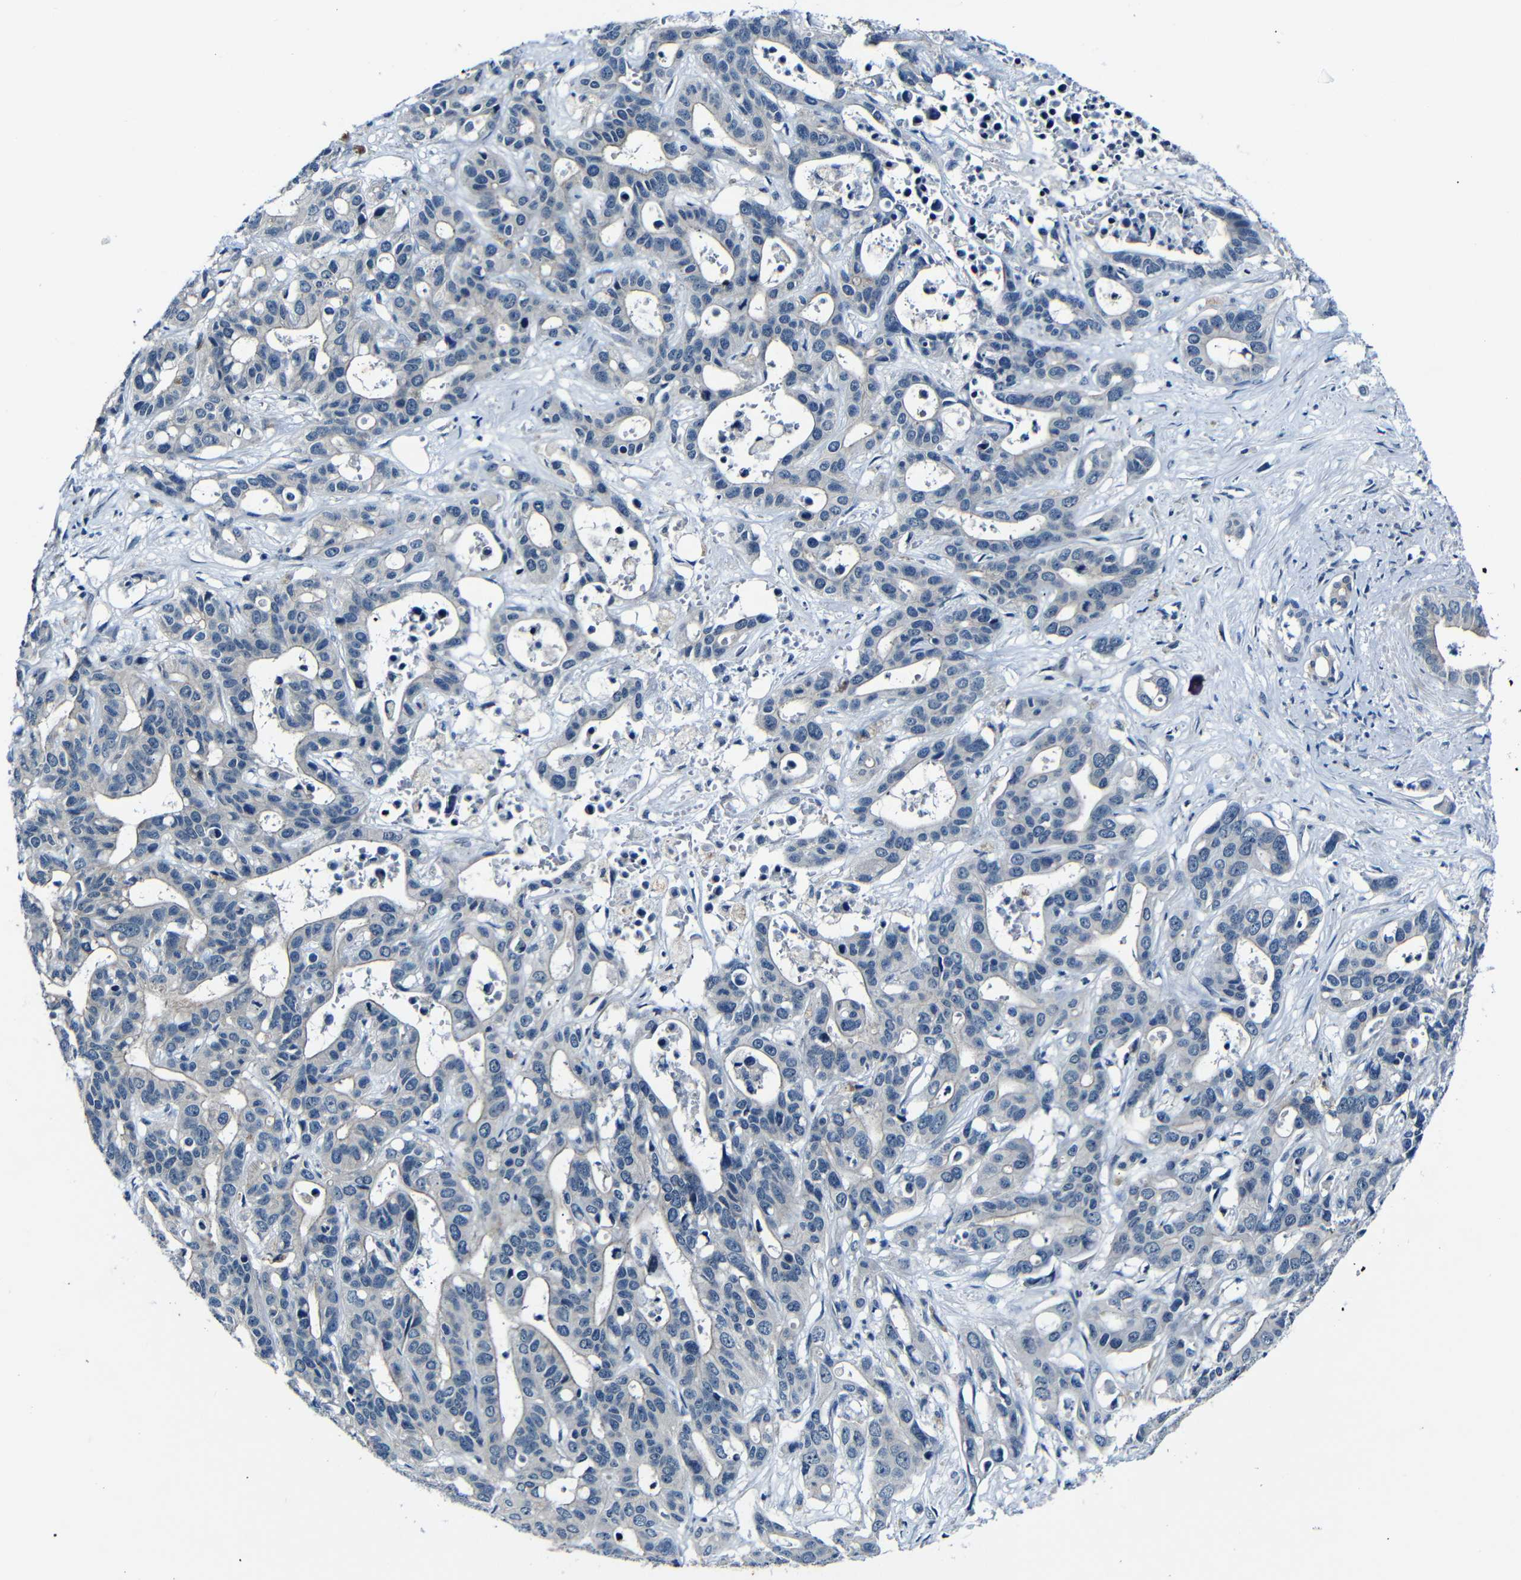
{"staining": {"intensity": "weak", "quantity": "25%-75%", "location": "cytoplasmic/membranous"}, "tissue": "liver cancer", "cell_type": "Tumor cells", "image_type": "cancer", "snomed": [{"axis": "morphology", "description": "Cholangiocarcinoma"}, {"axis": "topography", "description": "Liver"}], "caption": "Tumor cells demonstrate weak cytoplasmic/membranous expression in about 25%-75% of cells in liver cancer (cholangiocarcinoma).", "gene": "ANK3", "patient": {"sex": "female", "age": 65}}